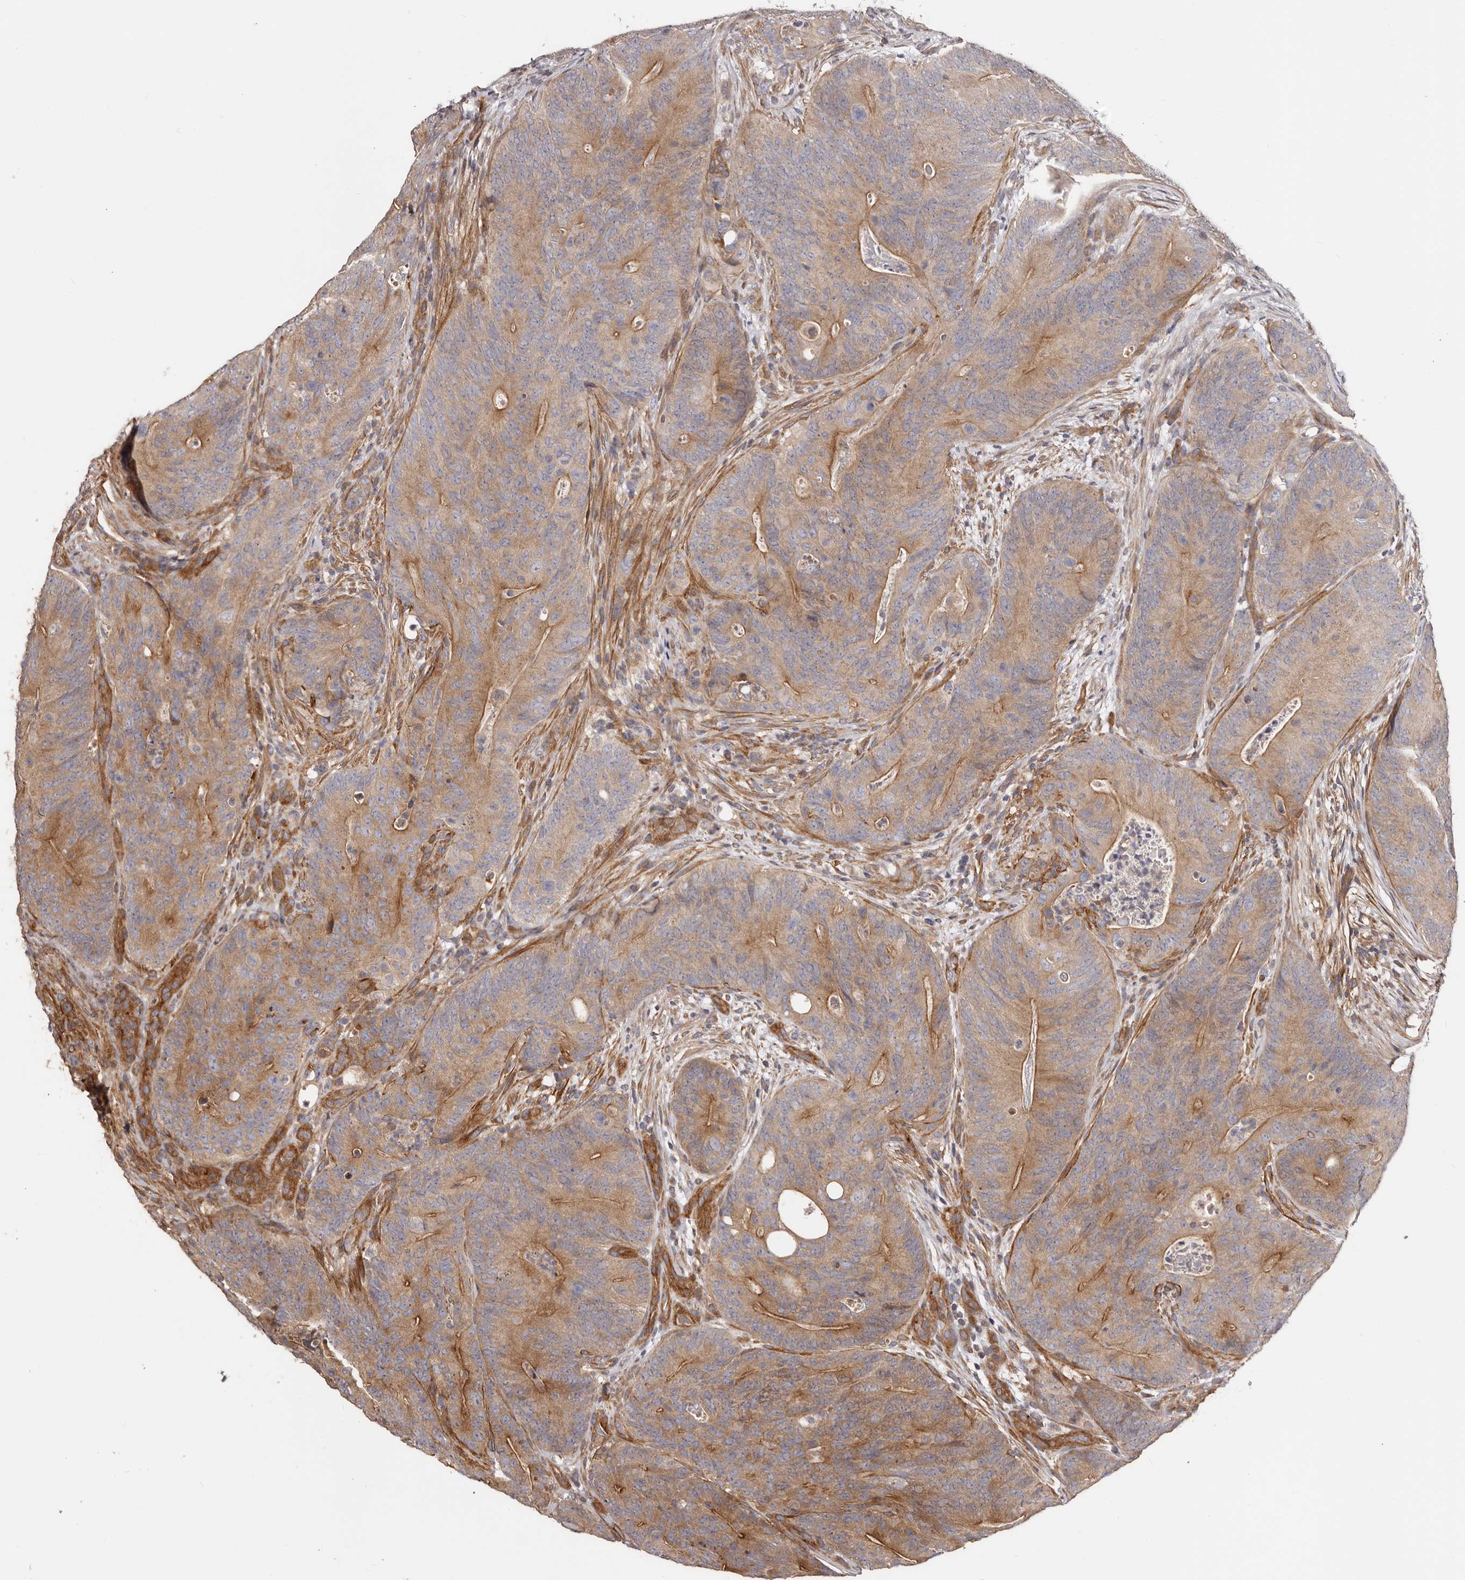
{"staining": {"intensity": "moderate", "quantity": ">75%", "location": "cytoplasmic/membranous"}, "tissue": "colorectal cancer", "cell_type": "Tumor cells", "image_type": "cancer", "snomed": [{"axis": "morphology", "description": "Normal tissue, NOS"}, {"axis": "topography", "description": "Colon"}], "caption": "This photomicrograph displays immunohistochemistry (IHC) staining of human colorectal cancer, with medium moderate cytoplasmic/membranous positivity in approximately >75% of tumor cells.", "gene": "GTPBP1", "patient": {"sex": "female", "age": 82}}